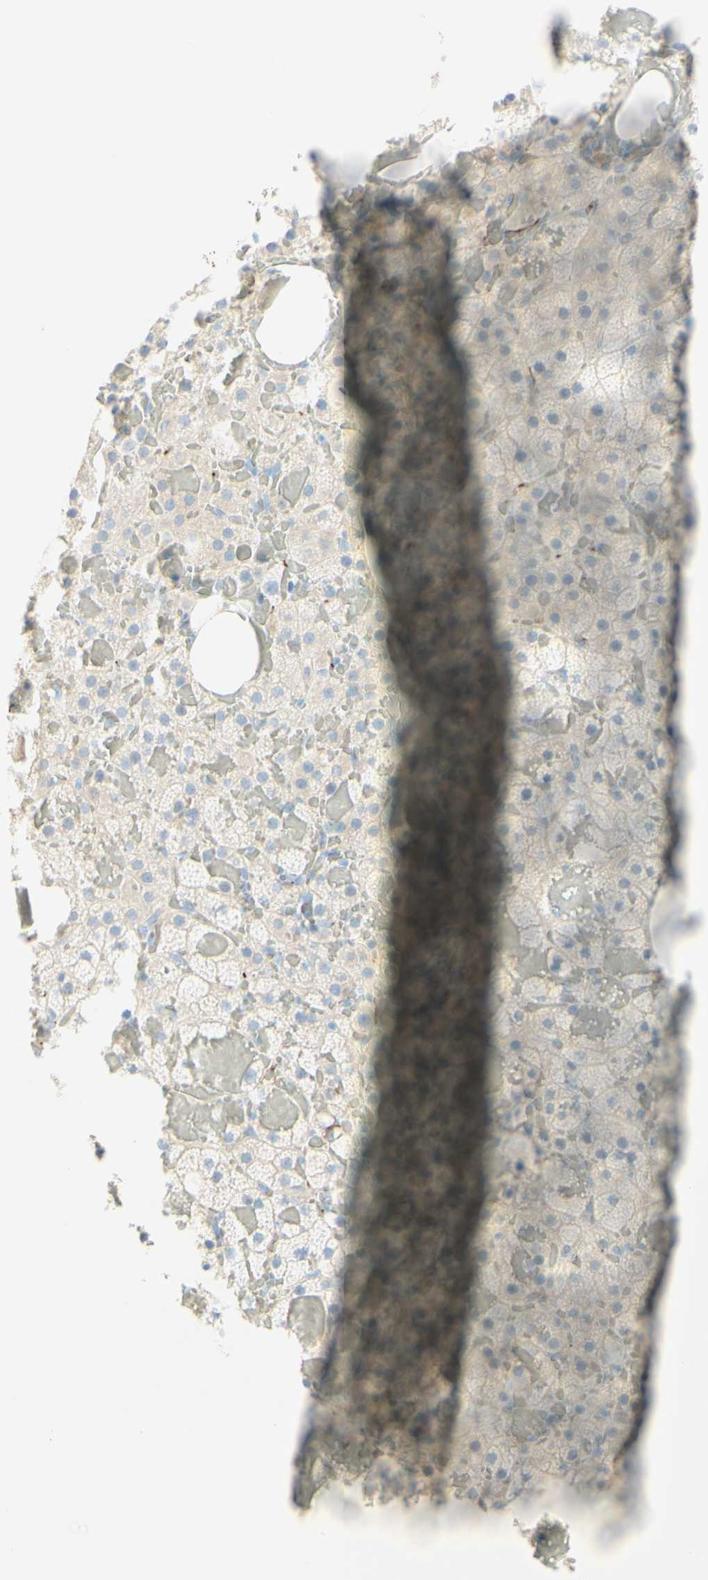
{"staining": {"intensity": "moderate", "quantity": "<25%", "location": "cytoplasmic/membranous"}, "tissue": "adrenal gland", "cell_type": "Glandular cells", "image_type": "normal", "snomed": [{"axis": "morphology", "description": "Normal tissue, NOS"}, {"axis": "topography", "description": "Adrenal gland"}], "caption": "IHC of benign adrenal gland demonstrates low levels of moderate cytoplasmic/membranous expression in approximately <25% of glandular cells.", "gene": "ALCAM", "patient": {"sex": "female", "age": 59}}